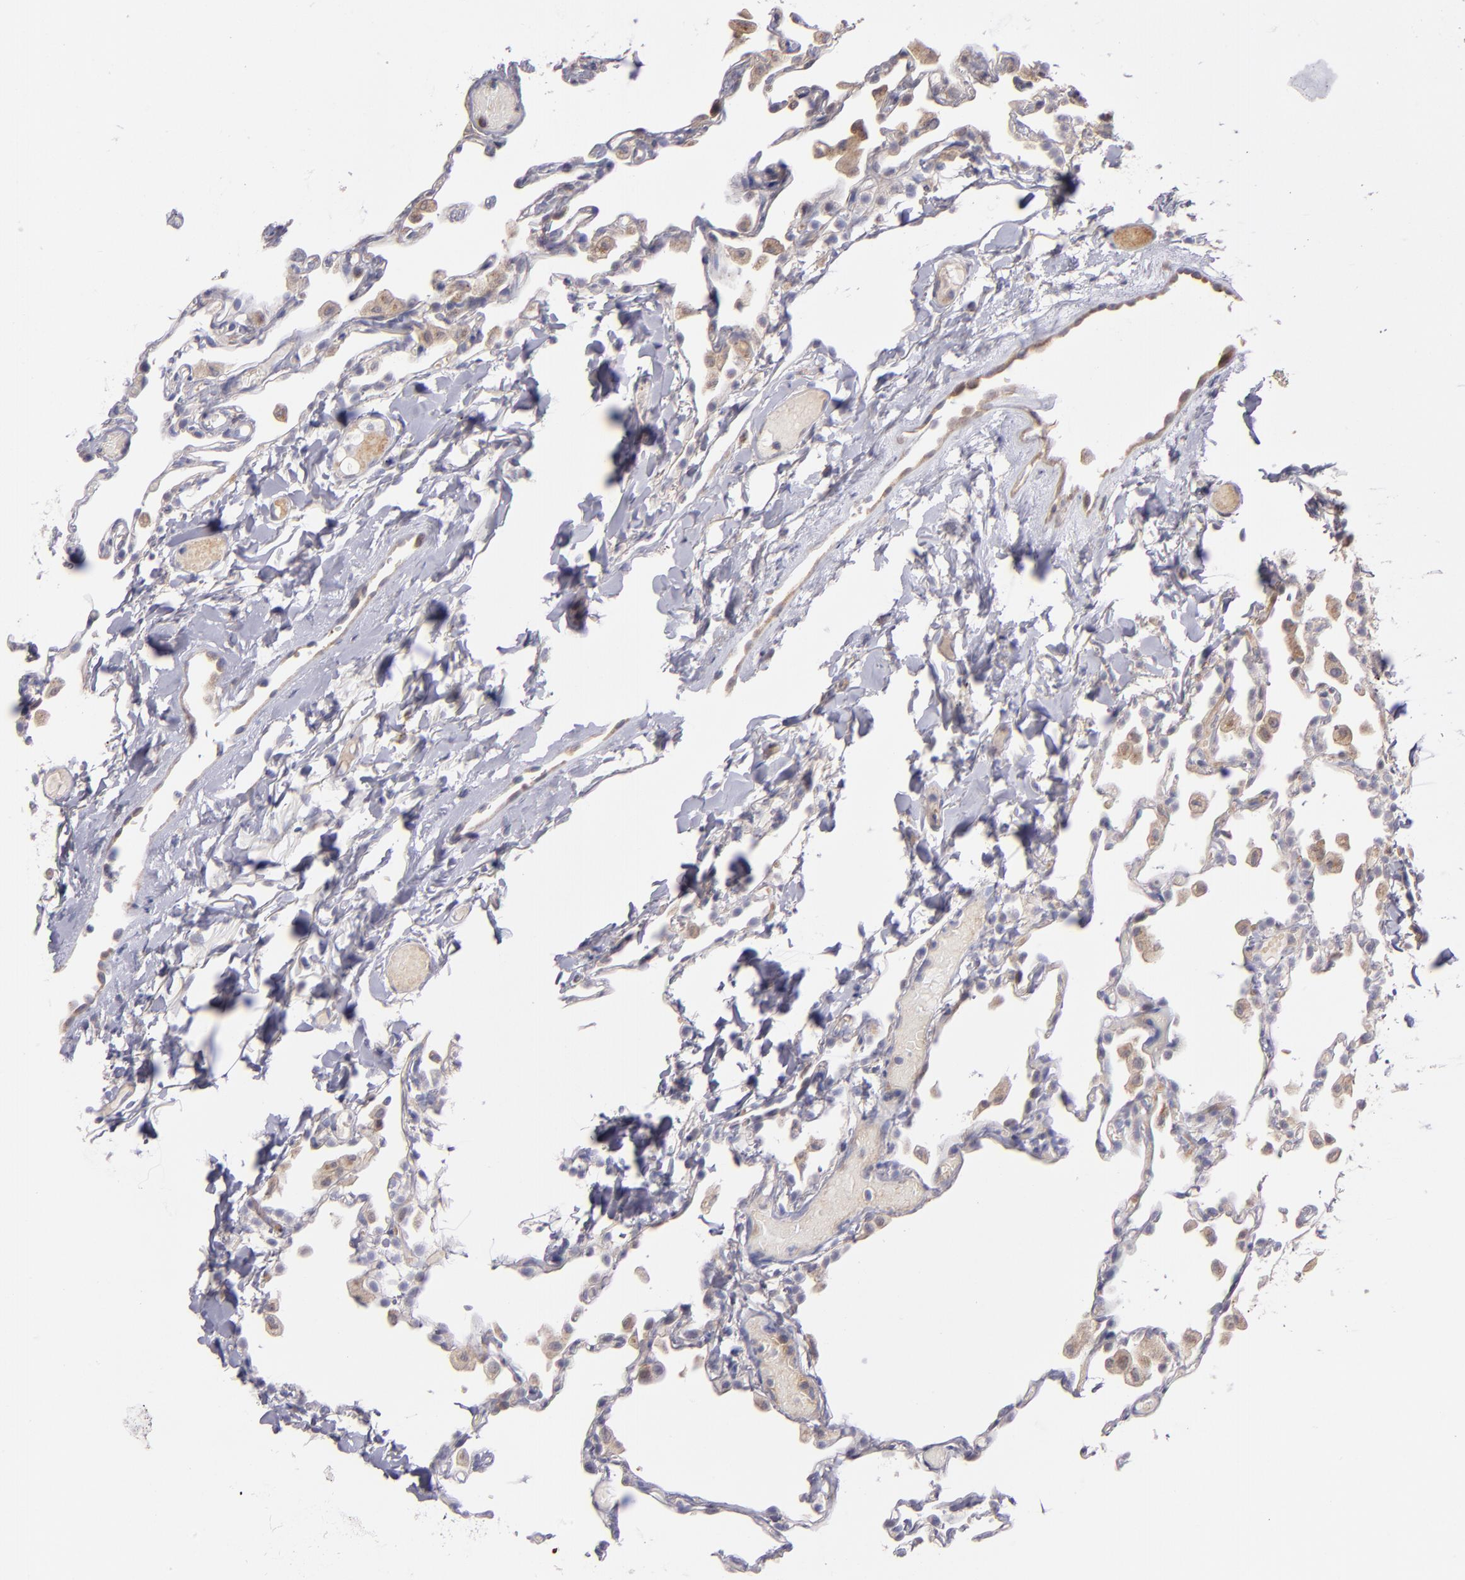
{"staining": {"intensity": "weak", "quantity": "<25%", "location": "cytoplasmic/membranous"}, "tissue": "lung", "cell_type": "Alveolar cells", "image_type": "normal", "snomed": [{"axis": "morphology", "description": "Normal tissue, NOS"}, {"axis": "topography", "description": "Lung"}], "caption": "This photomicrograph is of unremarkable lung stained with immunohistochemistry to label a protein in brown with the nuclei are counter-stained blue. There is no positivity in alveolar cells. Nuclei are stained in blue.", "gene": "IFIH1", "patient": {"sex": "female", "age": 49}}